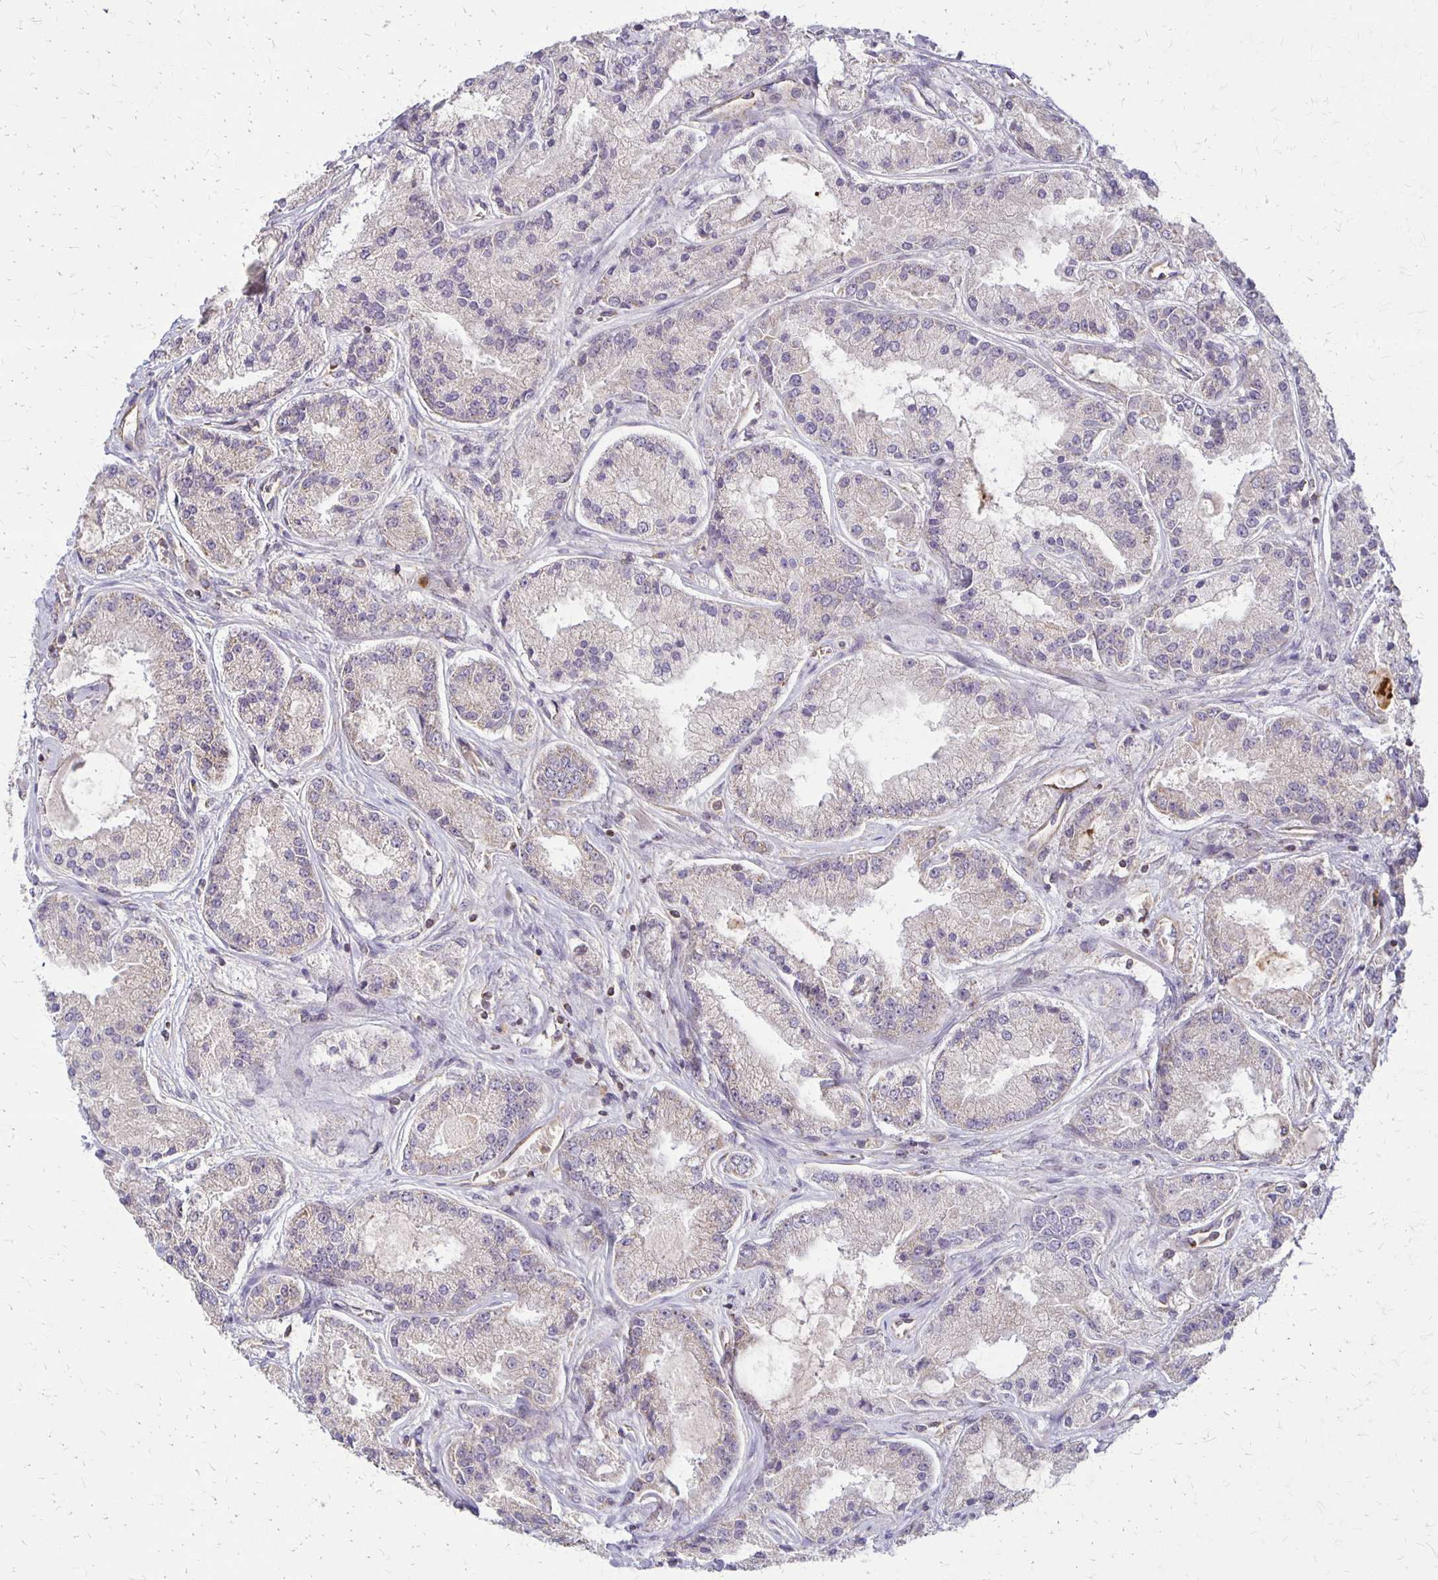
{"staining": {"intensity": "moderate", "quantity": "<25%", "location": "cytoplasmic/membranous"}, "tissue": "prostate cancer", "cell_type": "Tumor cells", "image_type": "cancer", "snomed": [{"axis": "morphology", "description": "Adenocarcinoma, High grade"}, {"axis": "topography", "description": "Prostate"}], "caption": "The image reveals a brown stain indicating the presence of a protein in the cytoplasmic/membranous of tumor cells in adenocarcinoma (high-grade) (prostate).", "gene": "EIF4EBP2", "patient": {"sex": "male", "age": 67}}